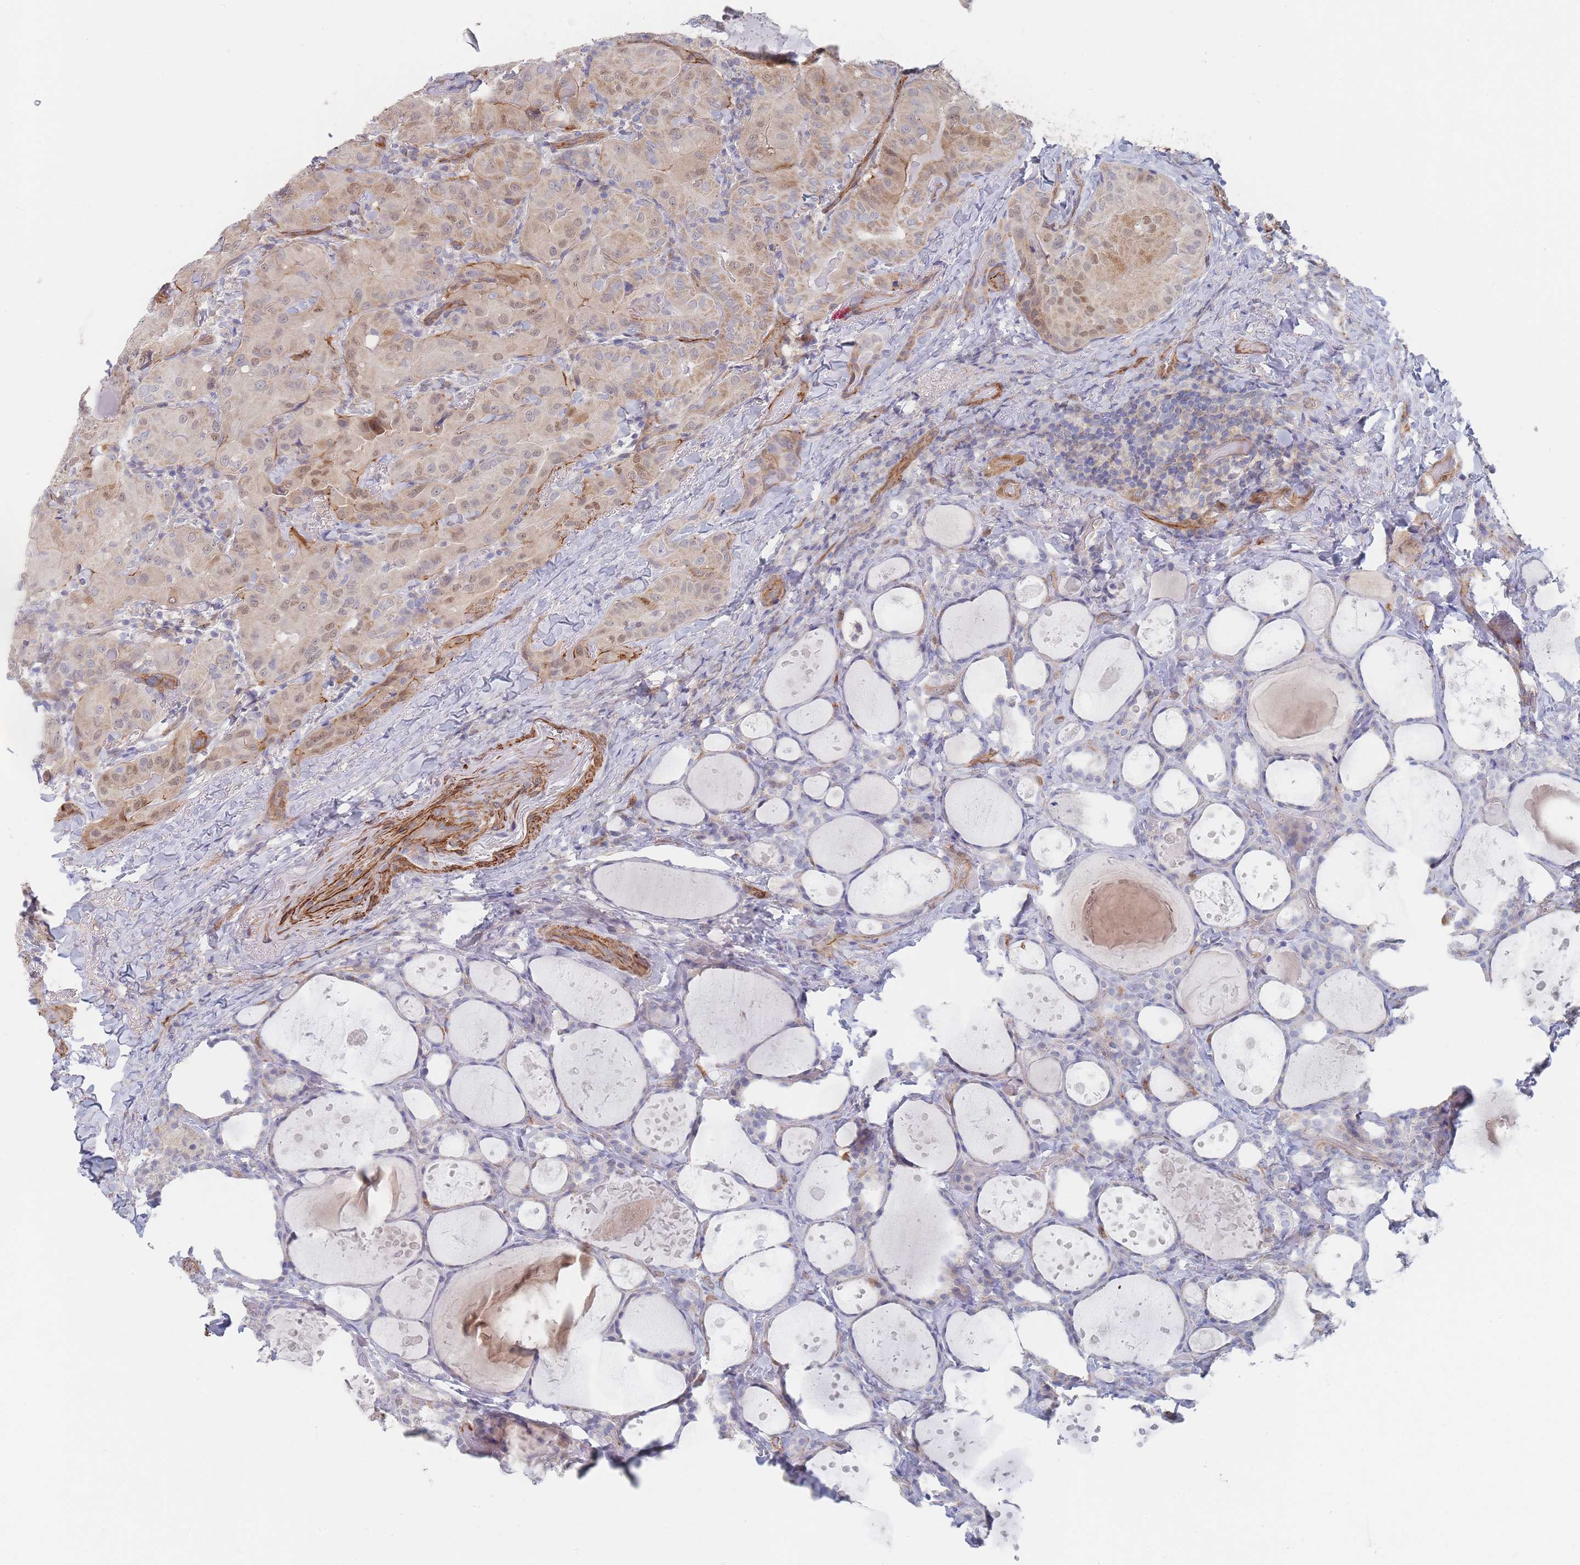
{"staining": {"intensity": "moderate", "quantity": "<25%", "location": "cytoplasmic/membranous,nuclear"}, "tissue": "thyroid cancer", "cell_type": "Tumor cells", "image_type": "cancer", "snomed": [{"axis": "morphology", "description": "Papillary adenocarcinoma, NOS"}, {"axis": "topography", "description": "Thyroid gland"}], "caption": "Moderate cytoplasmic/membranous and nuclear staining for a protein is present in about <25% of tumor cells of papillary adenocarcinoma (thyroid) using immunohistochemistry (IHC).", "gene": "G6PC1", "patient": {"sex": "female", "age": 68}}